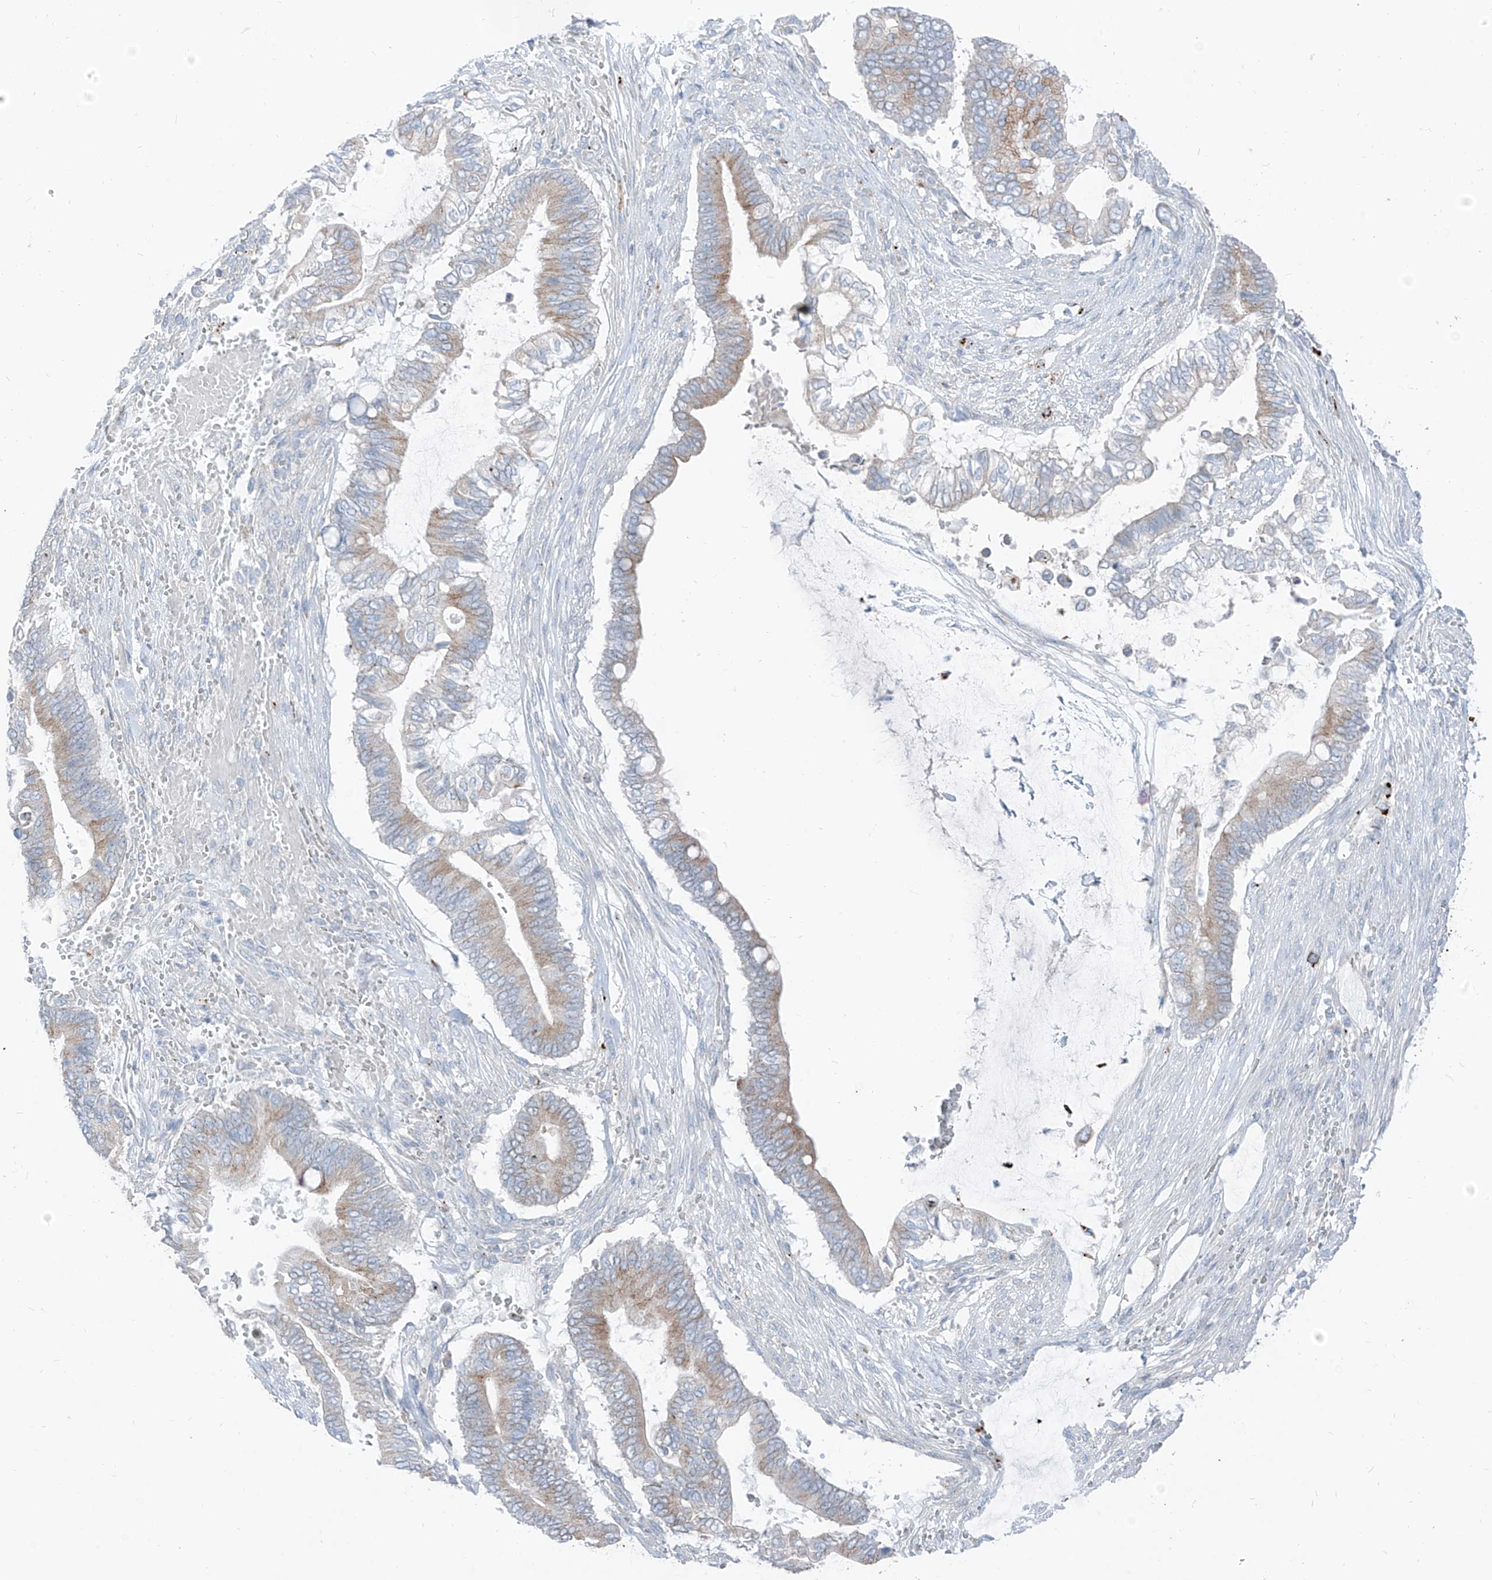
{"staining": {"intensity": "weak", "quantity": ">75%", "location": "cytoplasmic/membranous"}, "tissue": "pancreatic cancer", "cell_type": "Tumor cells", "image_type": "cancer", "snomed": [{"axis": "morphology", "description": "Adenocarcinoma, NOS"}, {"axis": "topography", "description": "Pancreas"}], "caption": "About >75% of tumor cells in human pancreatic cancer display weak cytoplasmic/membranous protein expression as visualized by brown immunohistochemical staining.", "gene": "GPR137C", "patient": {"sex": "male", "age": 68}}